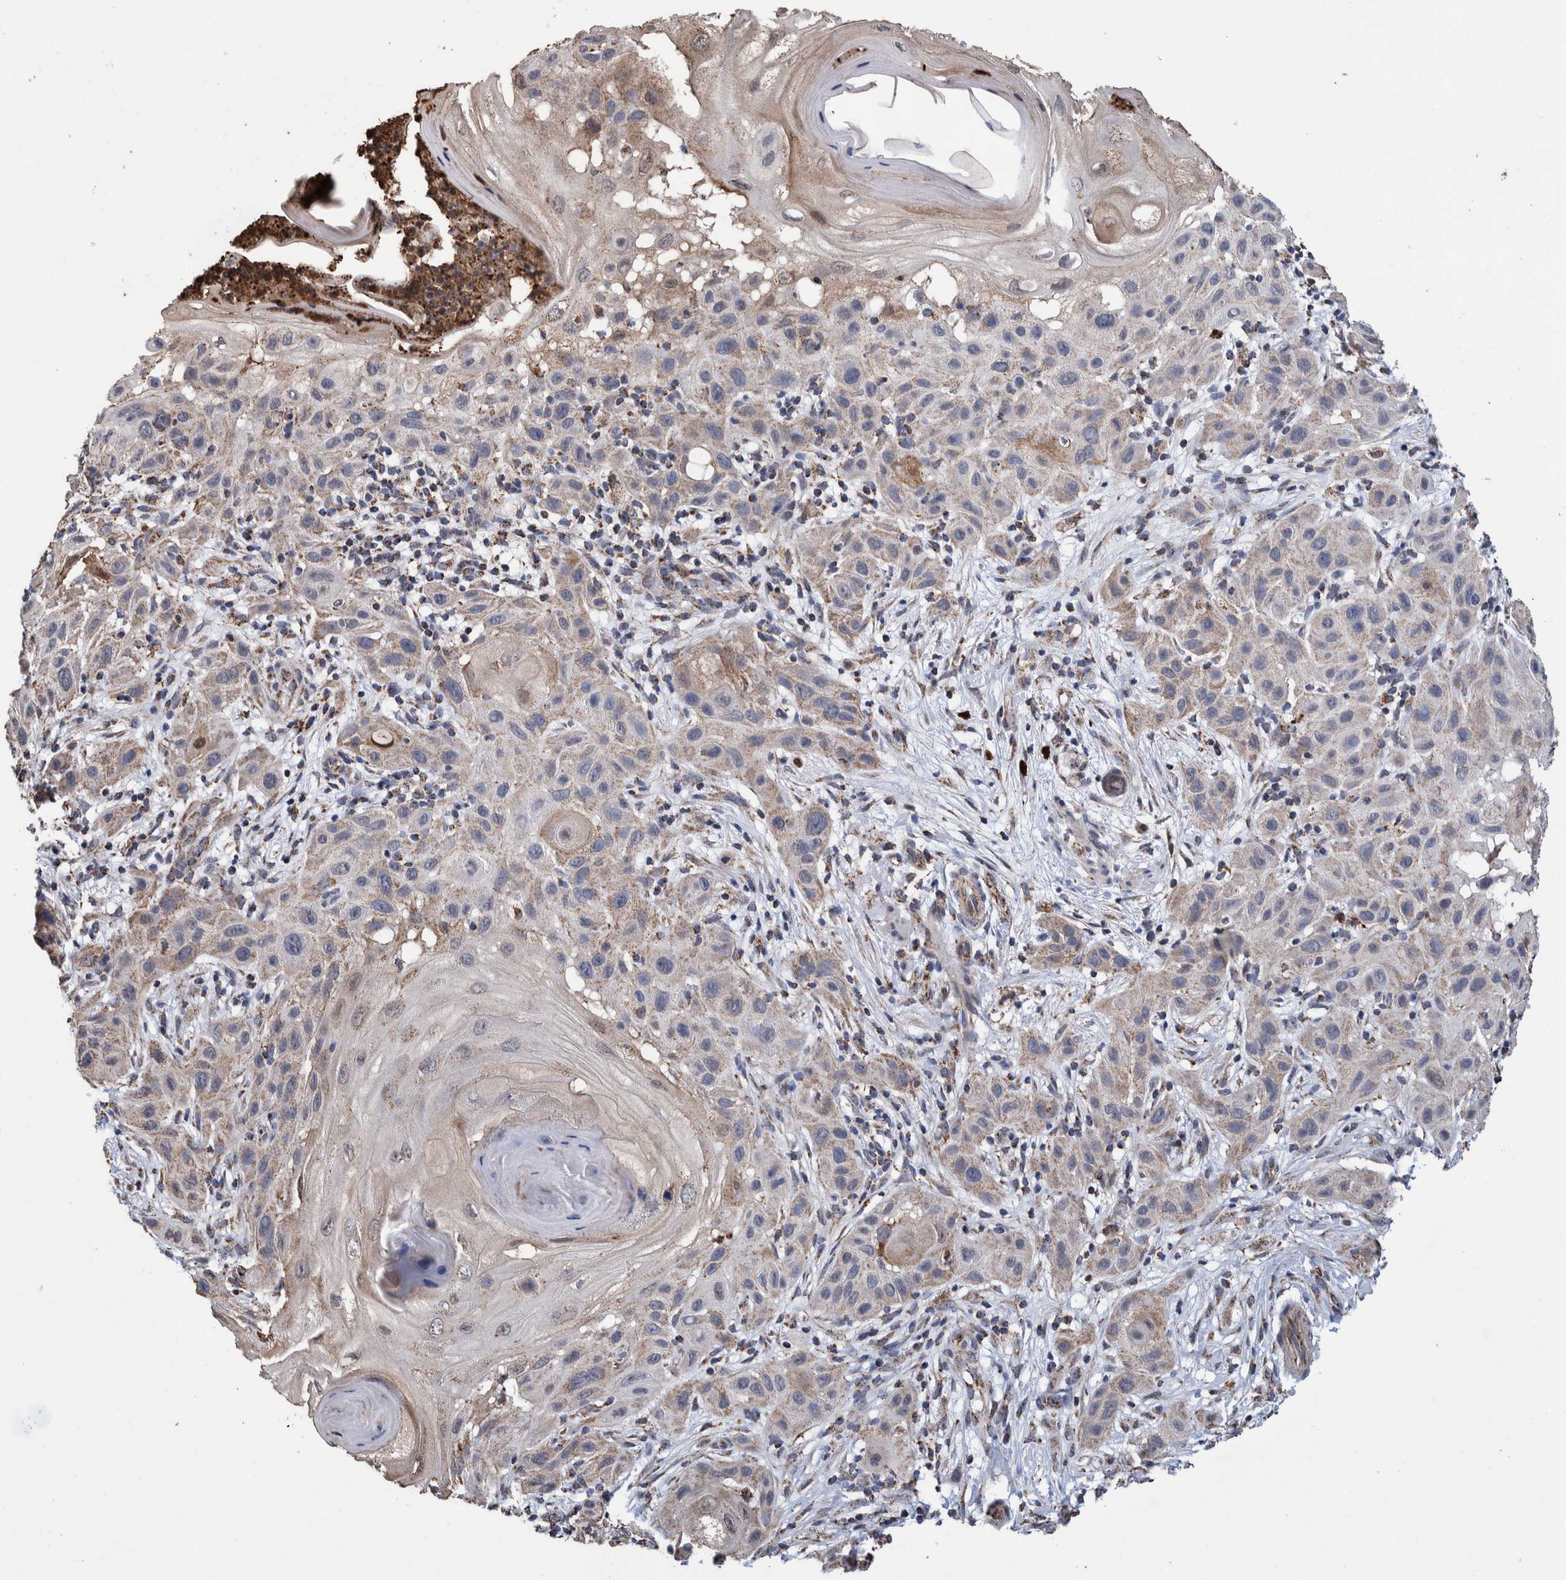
{"staining": {"intensity": "weak", "quantity": "<25%", "location": "cytoplasmic/membranous"}, "tissue": "skin cancer", "cell_type": "Tumor cells", "image_type": "cancer", "snomed": [{"axis": "morphology", "description": "Squamous cell carcinoma, NOS"}, {"axis": "topography", "description": "Skin"}], "caption": "Tumor cells are negative for protein expression in human squamous cell carcinoma (skin). The staining is performed using DAB (3,3'-diaminobenzidine) brown chromogen with nuclei counter-stained in using hematoxylin.", "gene": "DECR1", "patient": {"sex": "female", "age": 96}}